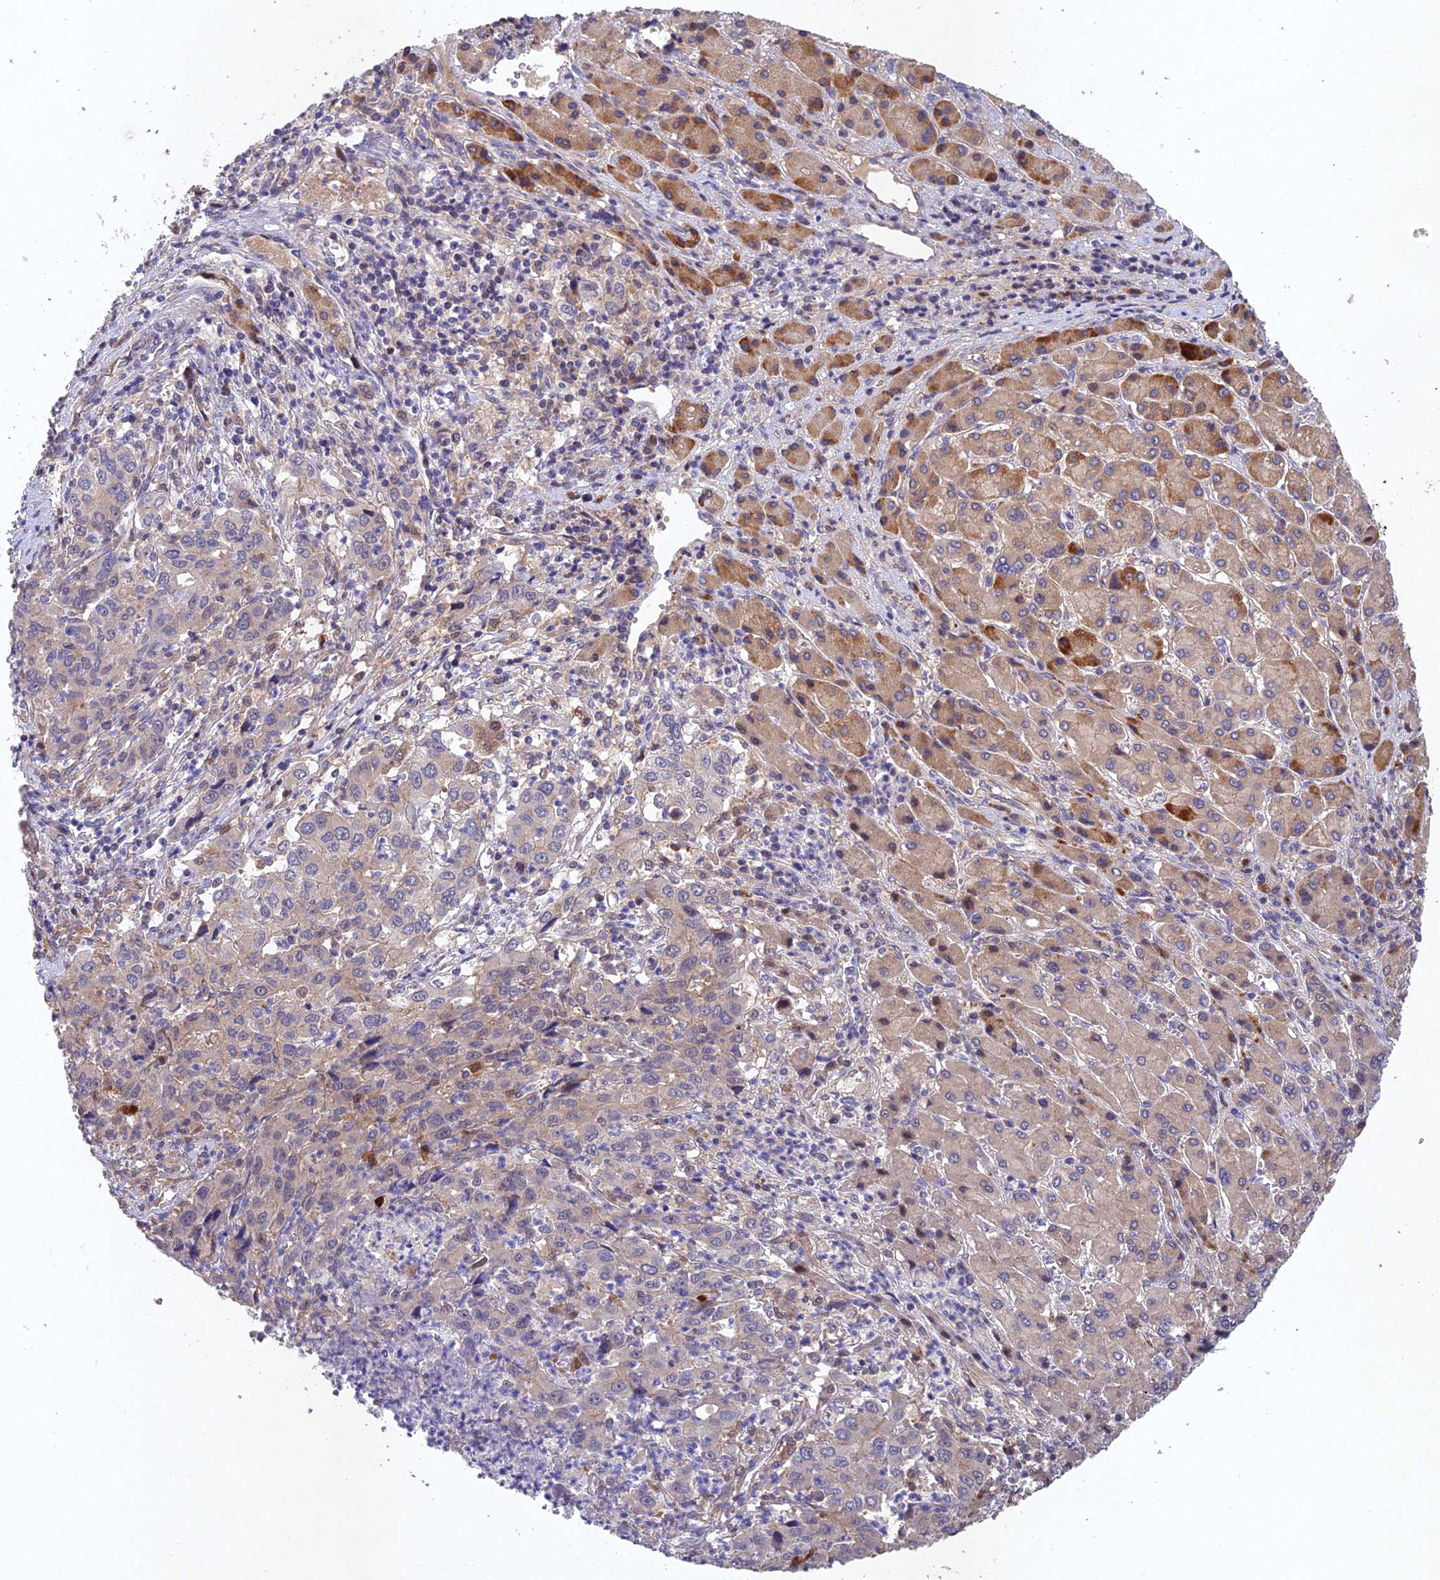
{"staining": {"intensity": "weak", "quantity": "<25%", "location": "cytoplasmic/membranous"}, "tissue": "liver cancer", "cell_type": "Tumor cells", "image_type": "cancer", "snomed": [{"axis": "morphology", "description": "Carcinoma, Hepatocellular, NOS"}, {"axis": "topography", "description": "Liver"}], "caption": "Hepatocellular carcinoma (liver) was stained to show a protein in brown. There is no significant positivity in tumor cells.", "gene": "NSMCE1", "patient": {"sex": "male", "age": 63}}